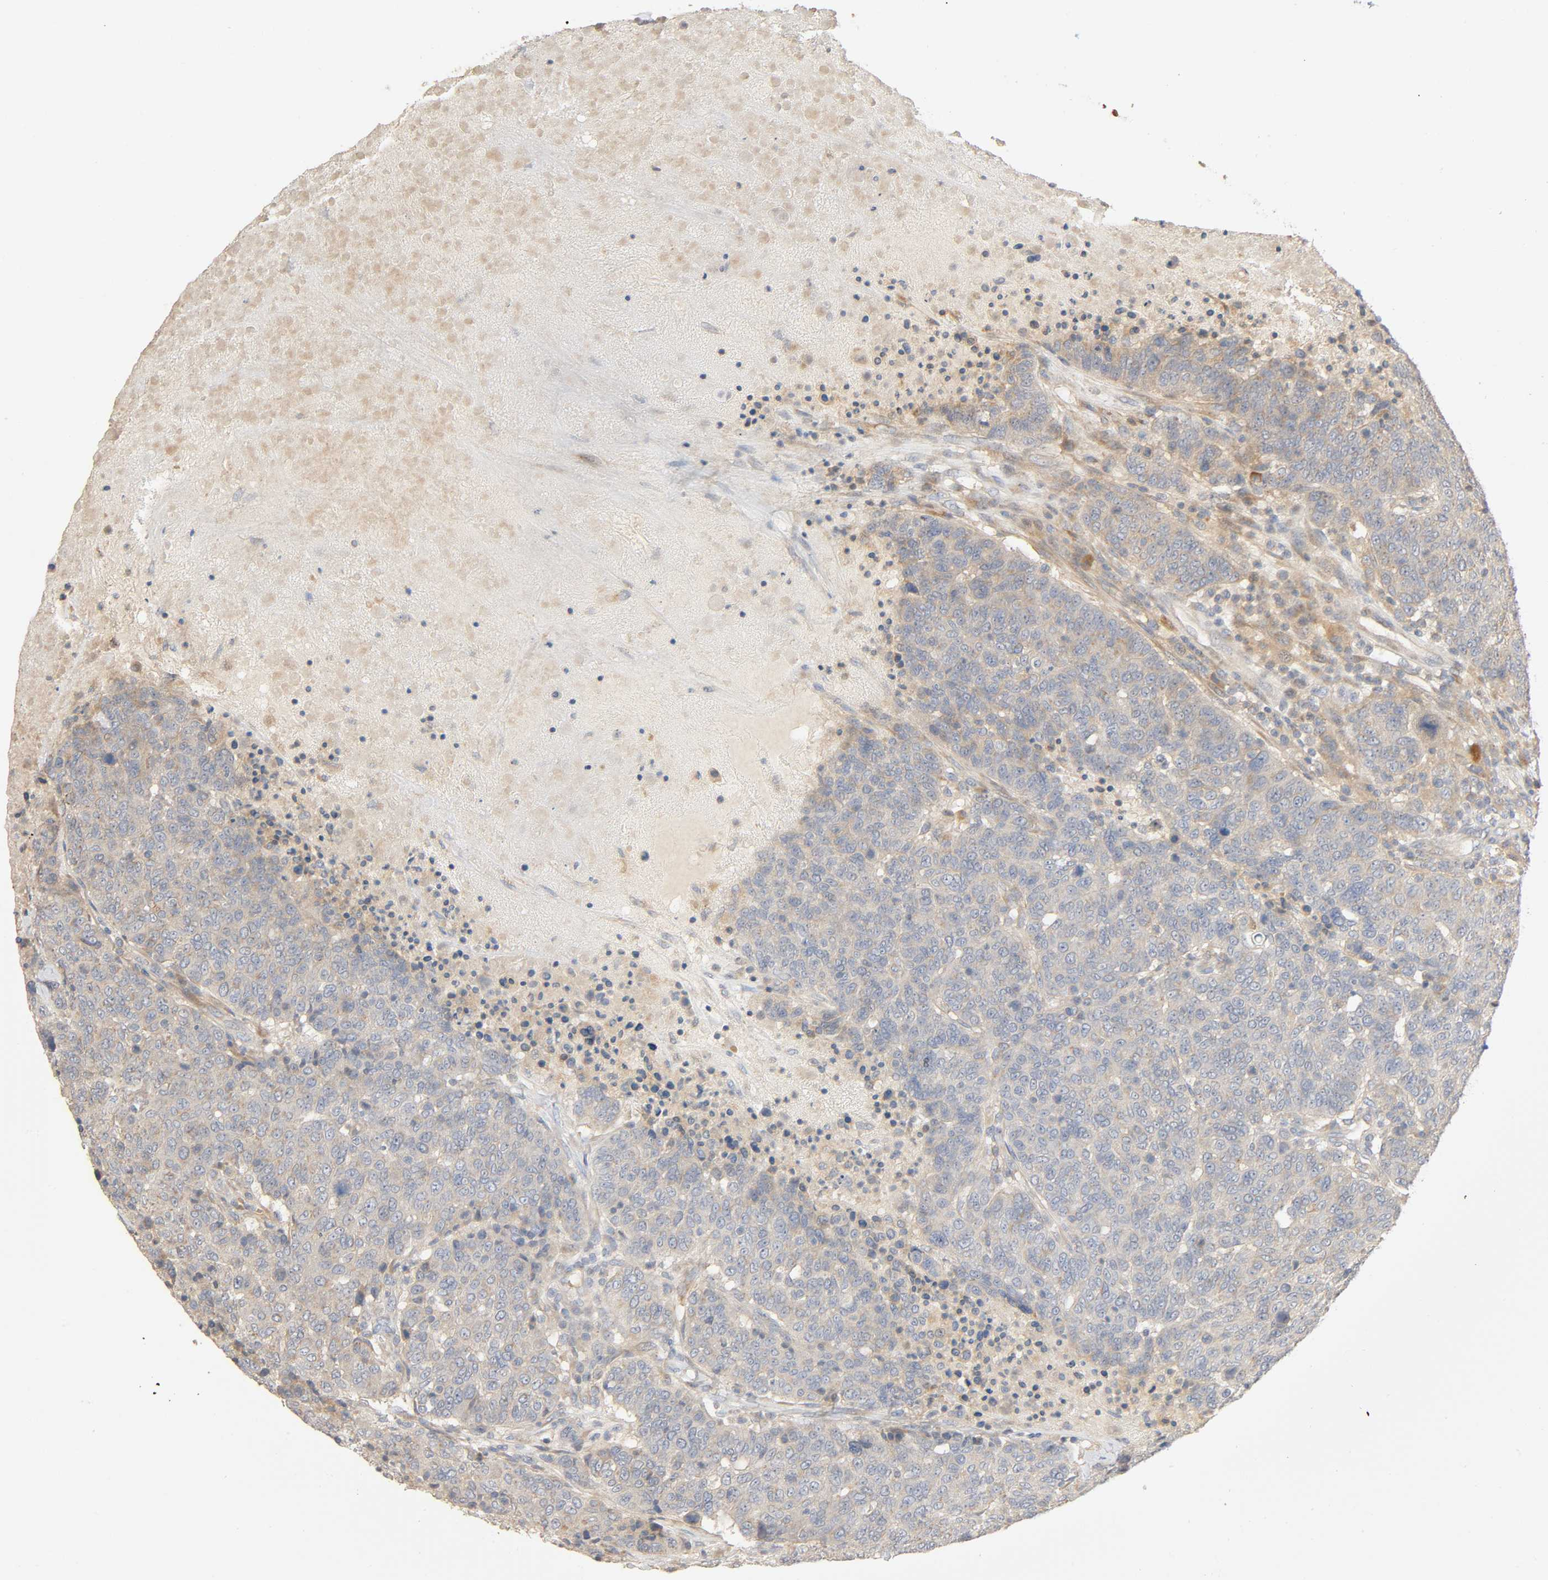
{"staining": {"intensity": "negative", "quantity": "none", "location": "none"}, "tissue": "breast cancer", "cell_type": "Tumor cells", "image_type": "cancer", "snomed": [{"axis": "morphology", "description": "Duct carcinoma"}, {"axis": "topography", "description": "Breast"}], "caption": "IHC micrograph of neoplastic tissue: human breast cancer stained with DAB (3,3'-diaminobenzidine) shows no significant protein positivity in tumor cells. (Brightfield microscopy of DAB IHC at high magnification).", "gene": "SGSM1", "patient": {"sex": "female", "age": 37}}